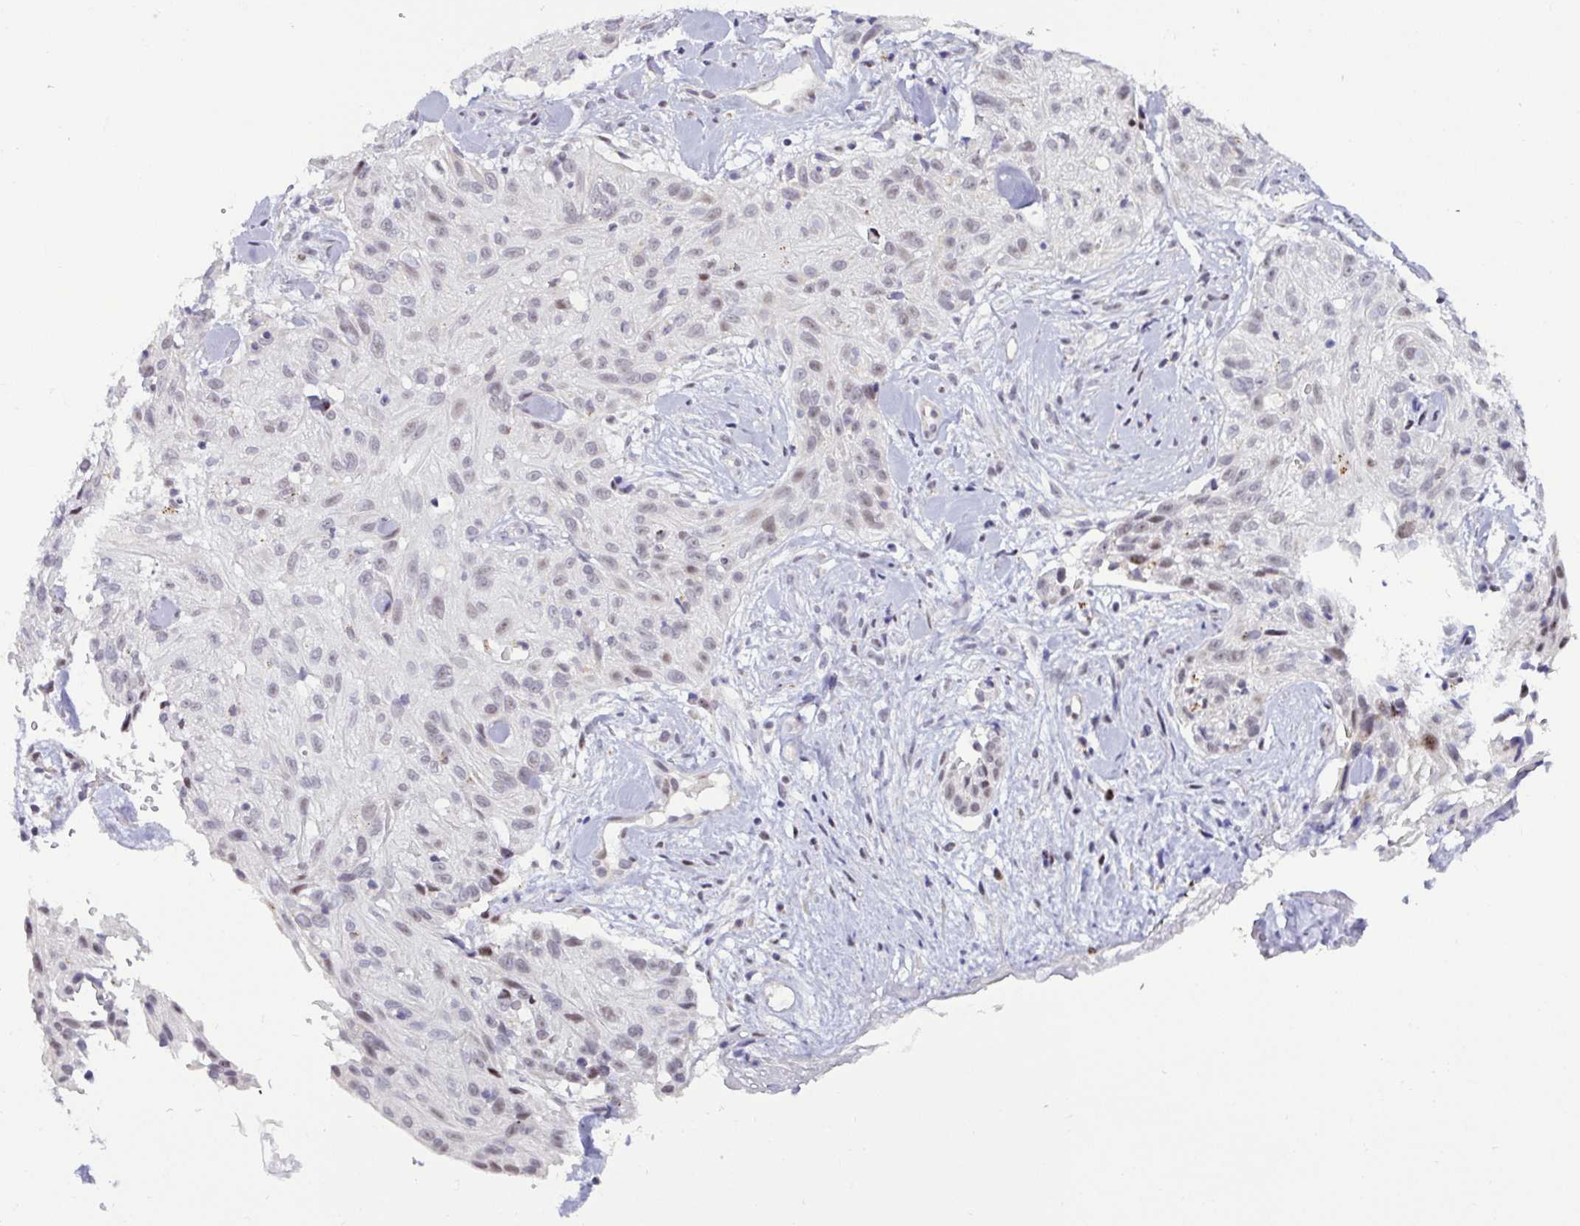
{"staining": {"intensity": "weak", "quantity": "<25%", "location": "nuclear"}, "tissue": "skin cancer", "cell_type": "Tumor cells", "image_type": "cancer", "snomed": [{"axis": "morphology", "description": "Squamous cell carcinoma, NOS"}, {"axis": "topography", "description": "Skin"}], "caption": "High magnification brightfield microscopy of skin cancer stained with DAB (3,3'-diaminobenzidine) (brown) and counterstained with hematoxylin (blue): tumor cells show no significant expression.", "gene": "DZIP1", "patient": {"sex": "male", "age": 82}}